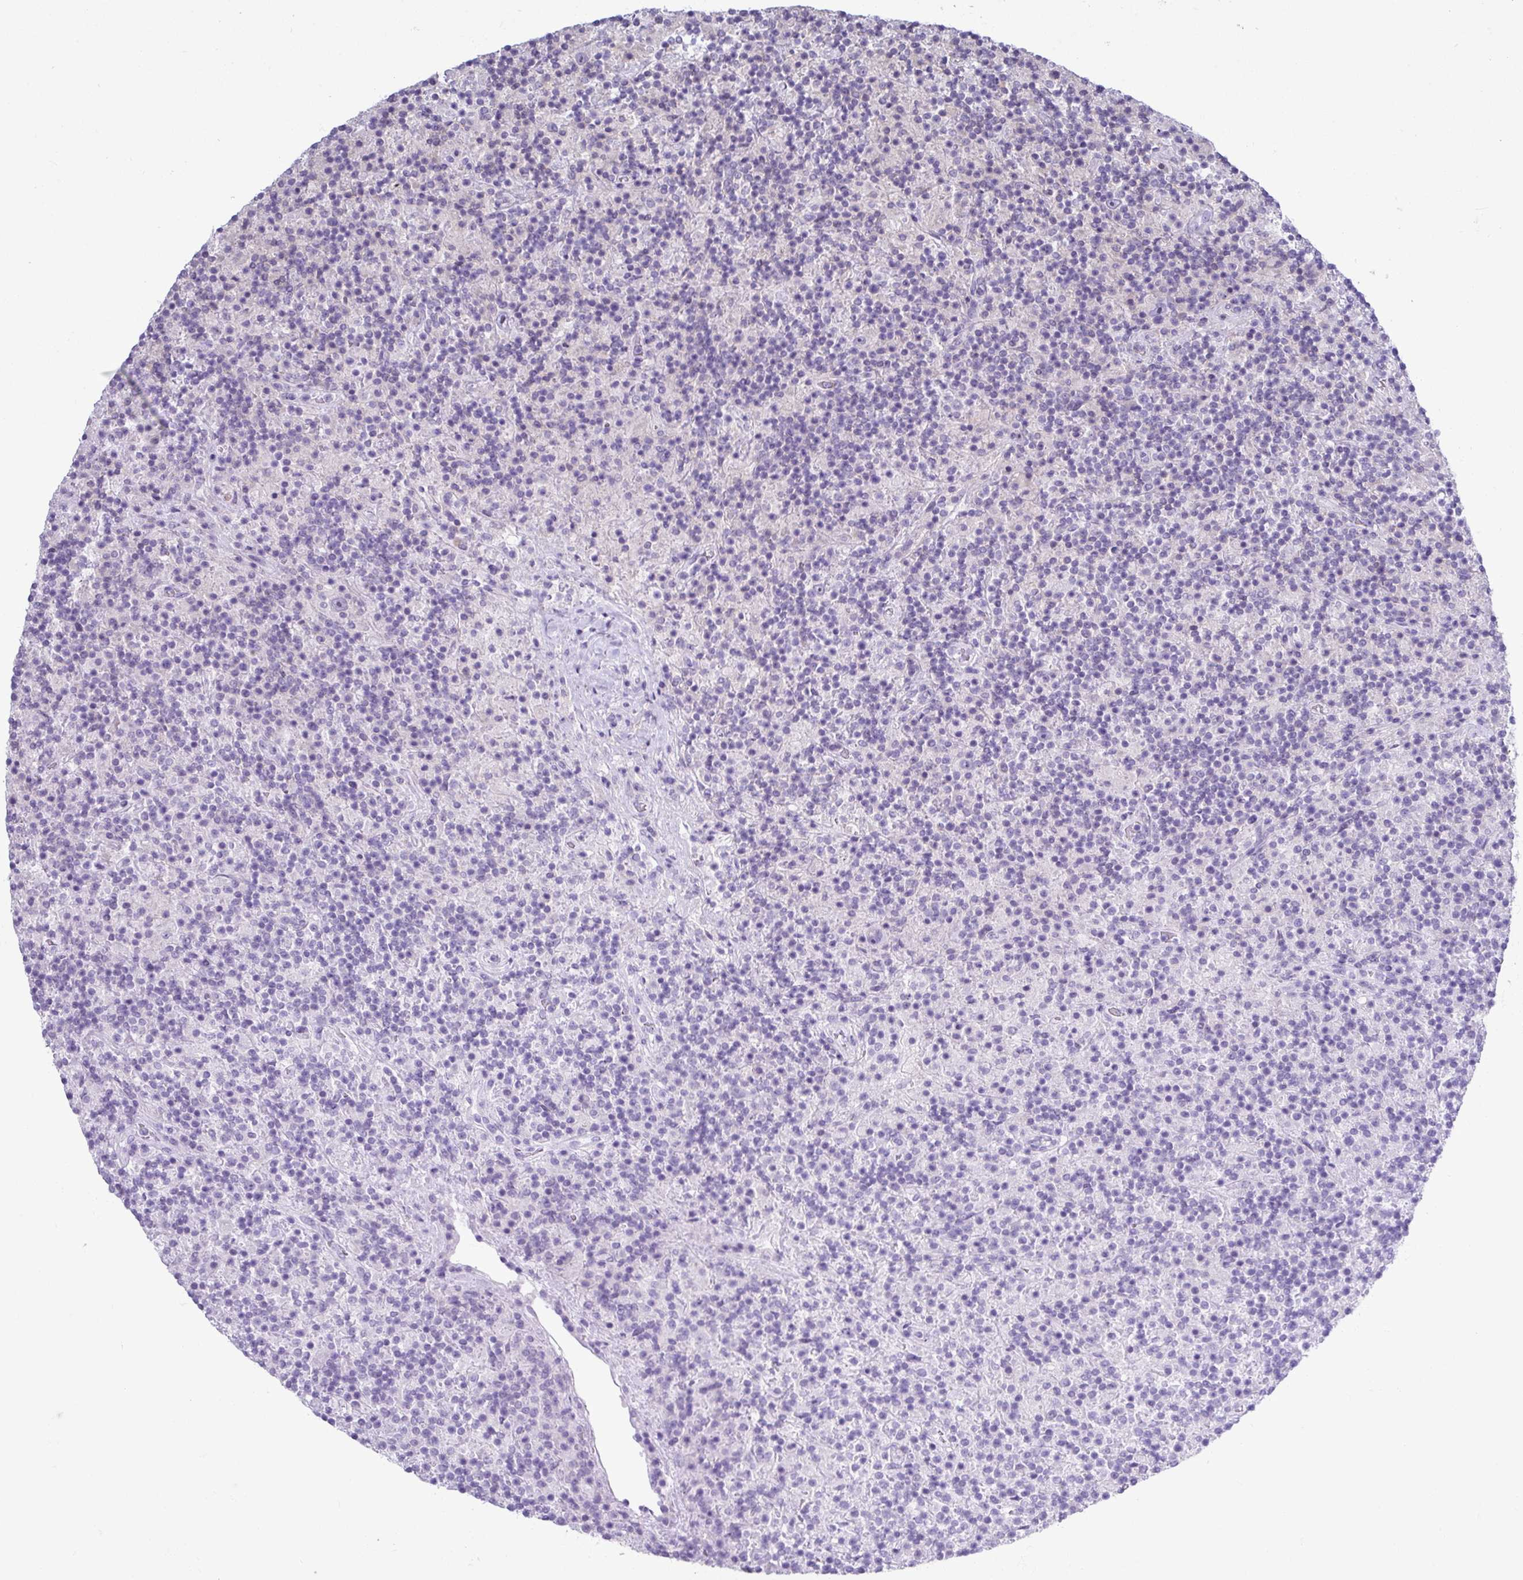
{"staining": {"intensity": "negative", "quantity": "none", "location": "none"}, "tissue": "lymphoma", "cell_type": "Tumor cells", "image_type": "cancer", "snomed": [{"axis": "morphology", "description": "Hodgkin's disease, NOS"}, {"axis": "topography", "description": "Lymph node"}], "caption": "There is no significant positivity in tumor cells of Hodgkin's disease.", "gene": "TNFSF12", "patient": {"sex": "male", "age": 70}}